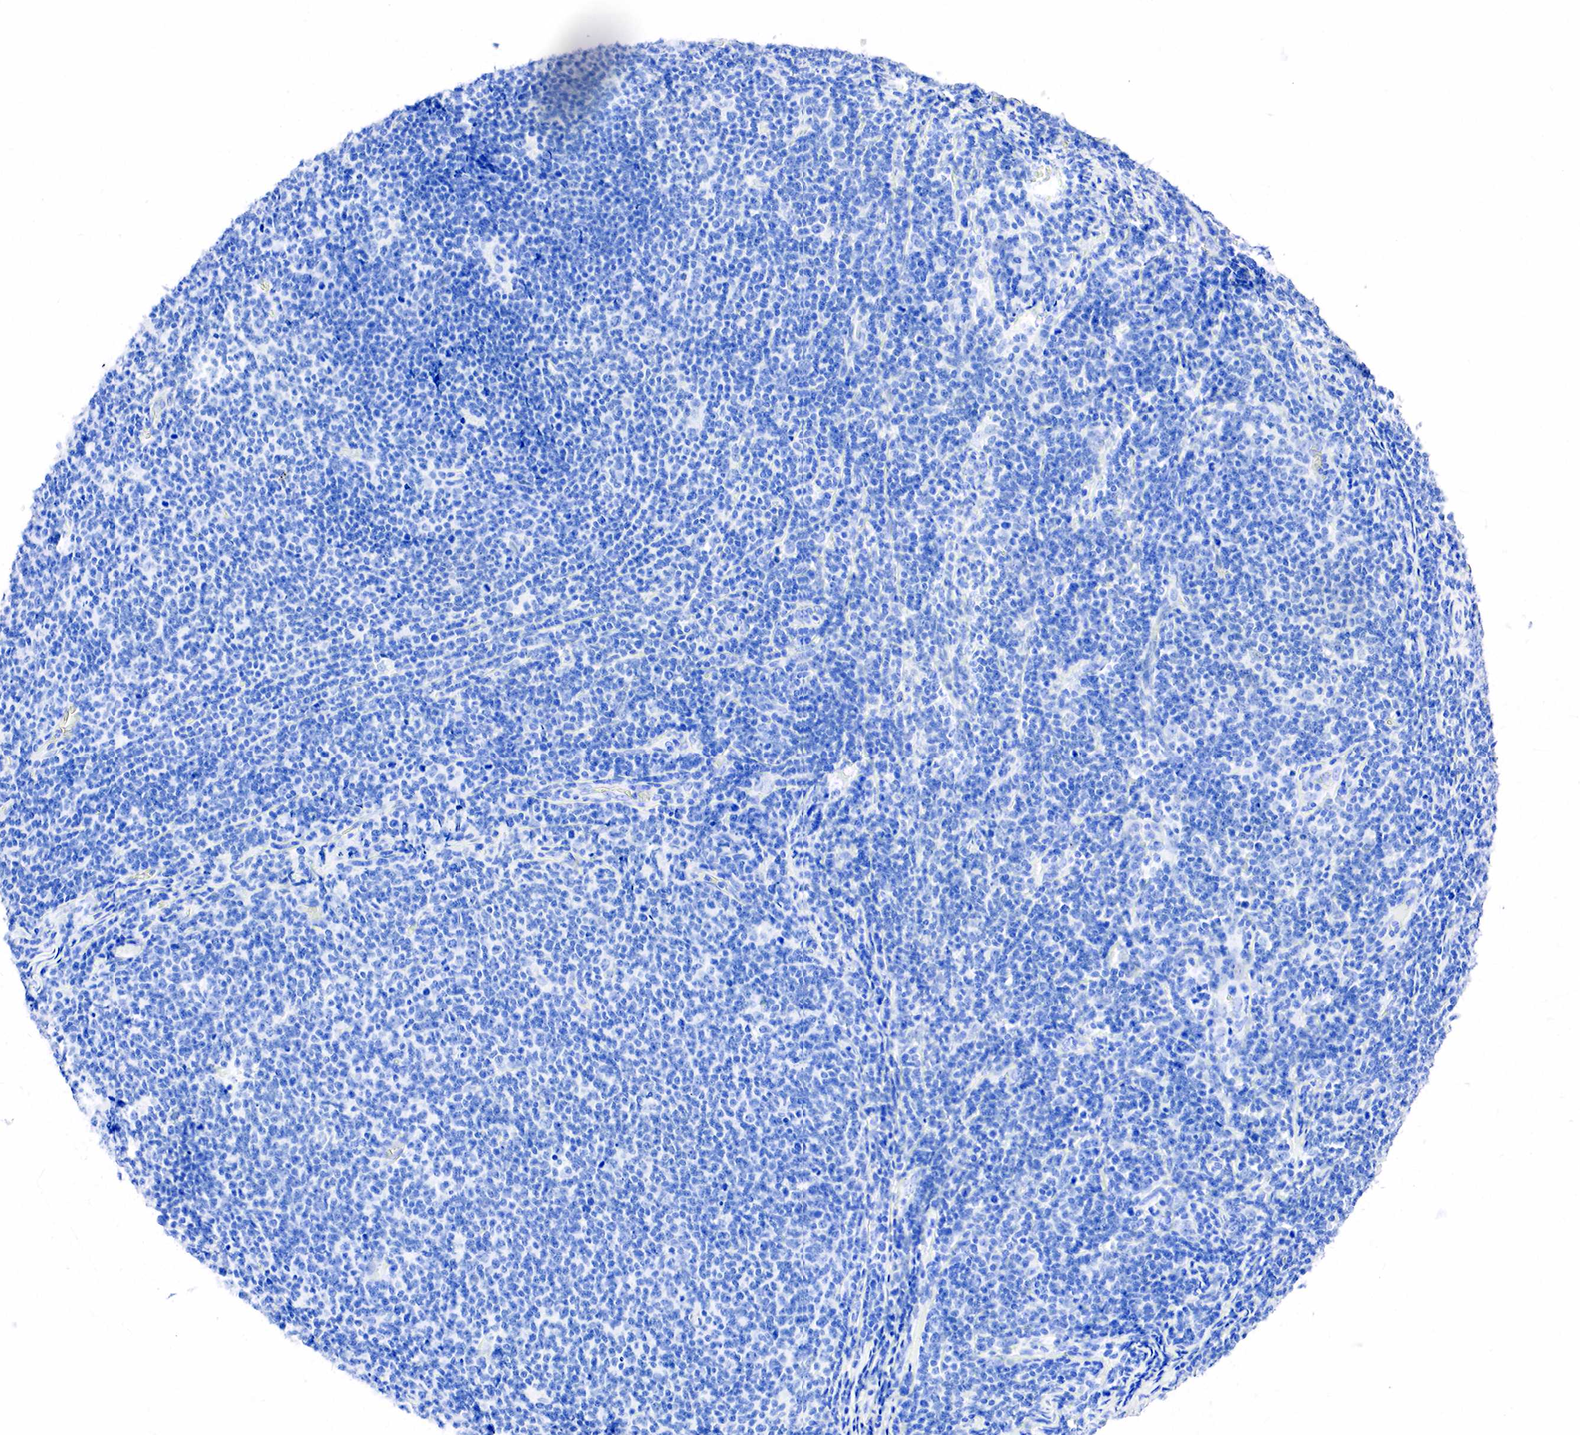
{"staining": {"intensity": "negative", "quantity": "none", "location": "none"}, "tissue": "lymphoma", "cell_type": "Tumor cells", "image_type": "cancer", "snomed": [{"axis": "morphology", "description": "Malignant lymphoma, non-Hodgkin's type, Low grade"}, {"axis": "topography", "description": "Lymph node"}], "caption": "DAB immunohistochemical staining of human lymphoma reveals no significant expression in tumor cells.", "gene": "PTH", "patient": {"sex": "male", "age": 74}}